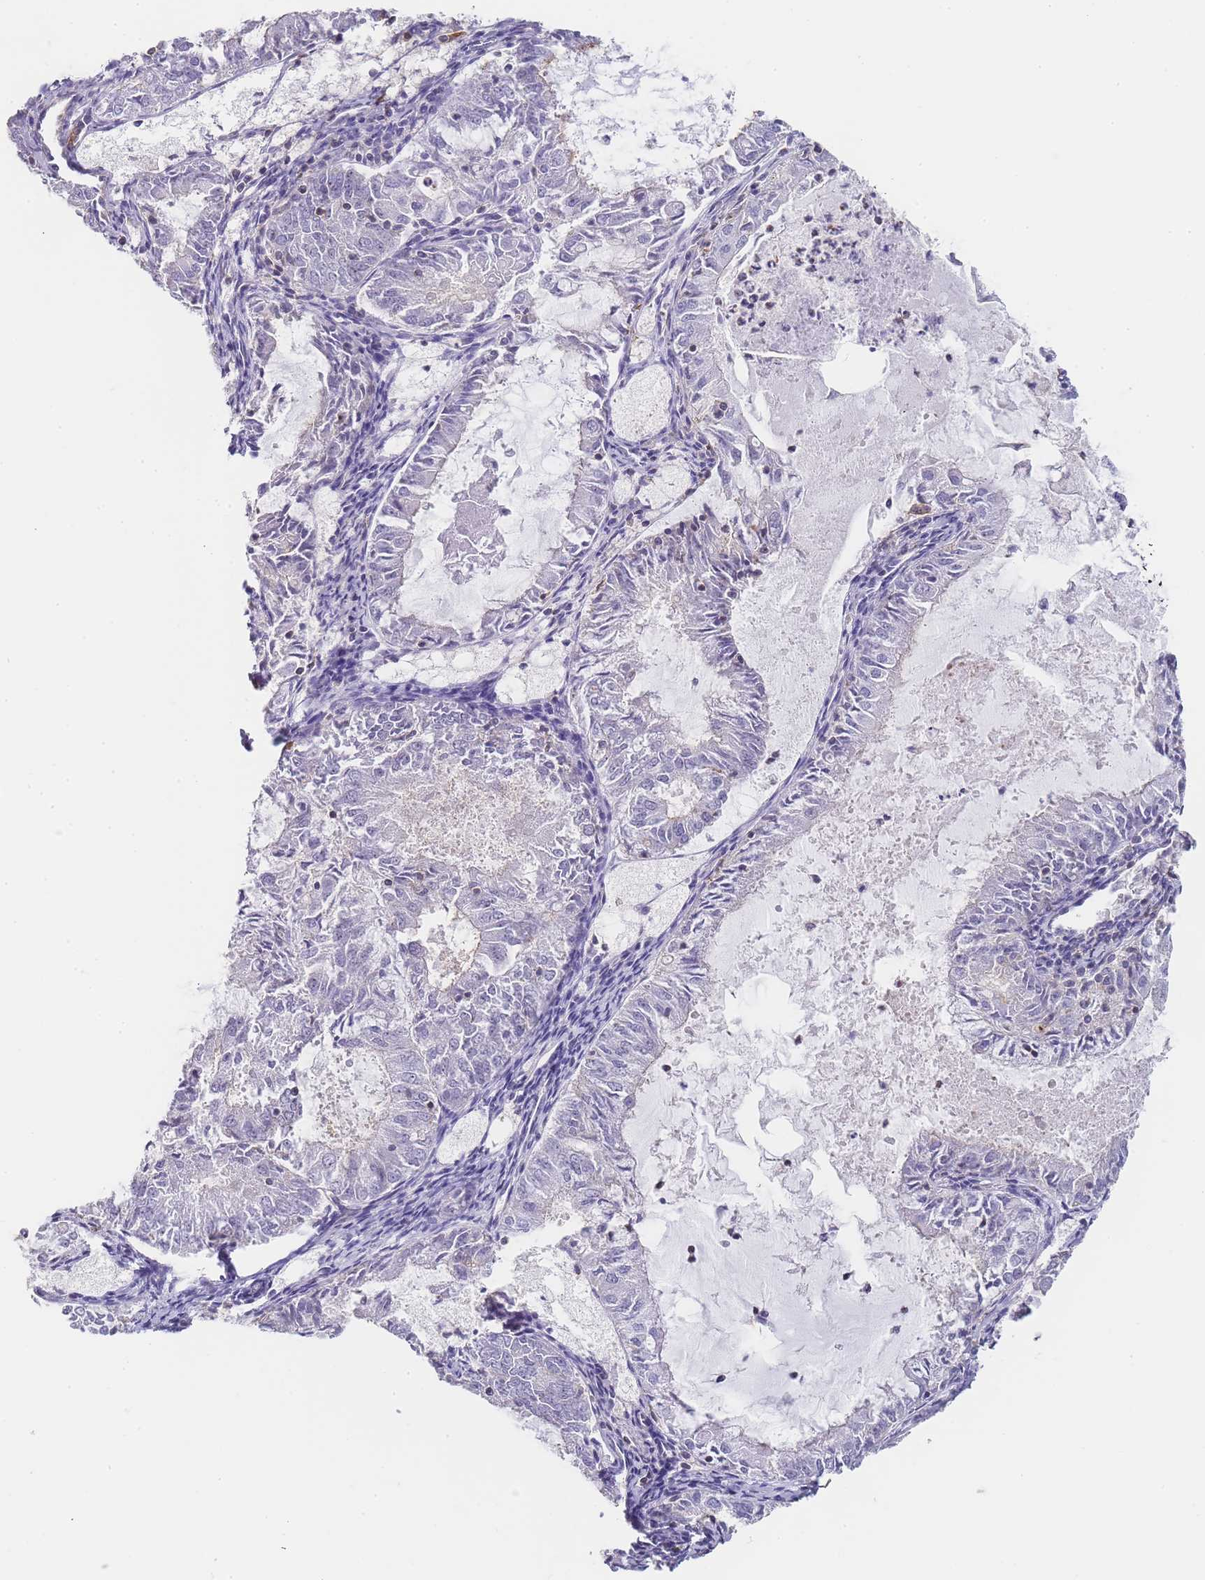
{"staining": {"intensity": "negative", "quantity": "none", "location": "none"}, "tissue": "endometrial cancer", "cell_type": "Tumor cells", "image_type": "cancer", "snomed": [{"axis": "morphology", "description": "Adenocarcinoma, NOS"}, {"axis": "topography", "description": "Endometrium"}], "caption": "This is an immunohistochemistry micrograph of human endometrial cancer (adenocarcinoma). There is no positivity in tumor cells.", "gene": "NOP14", "patient": {"sex": "female", "age": 57}}